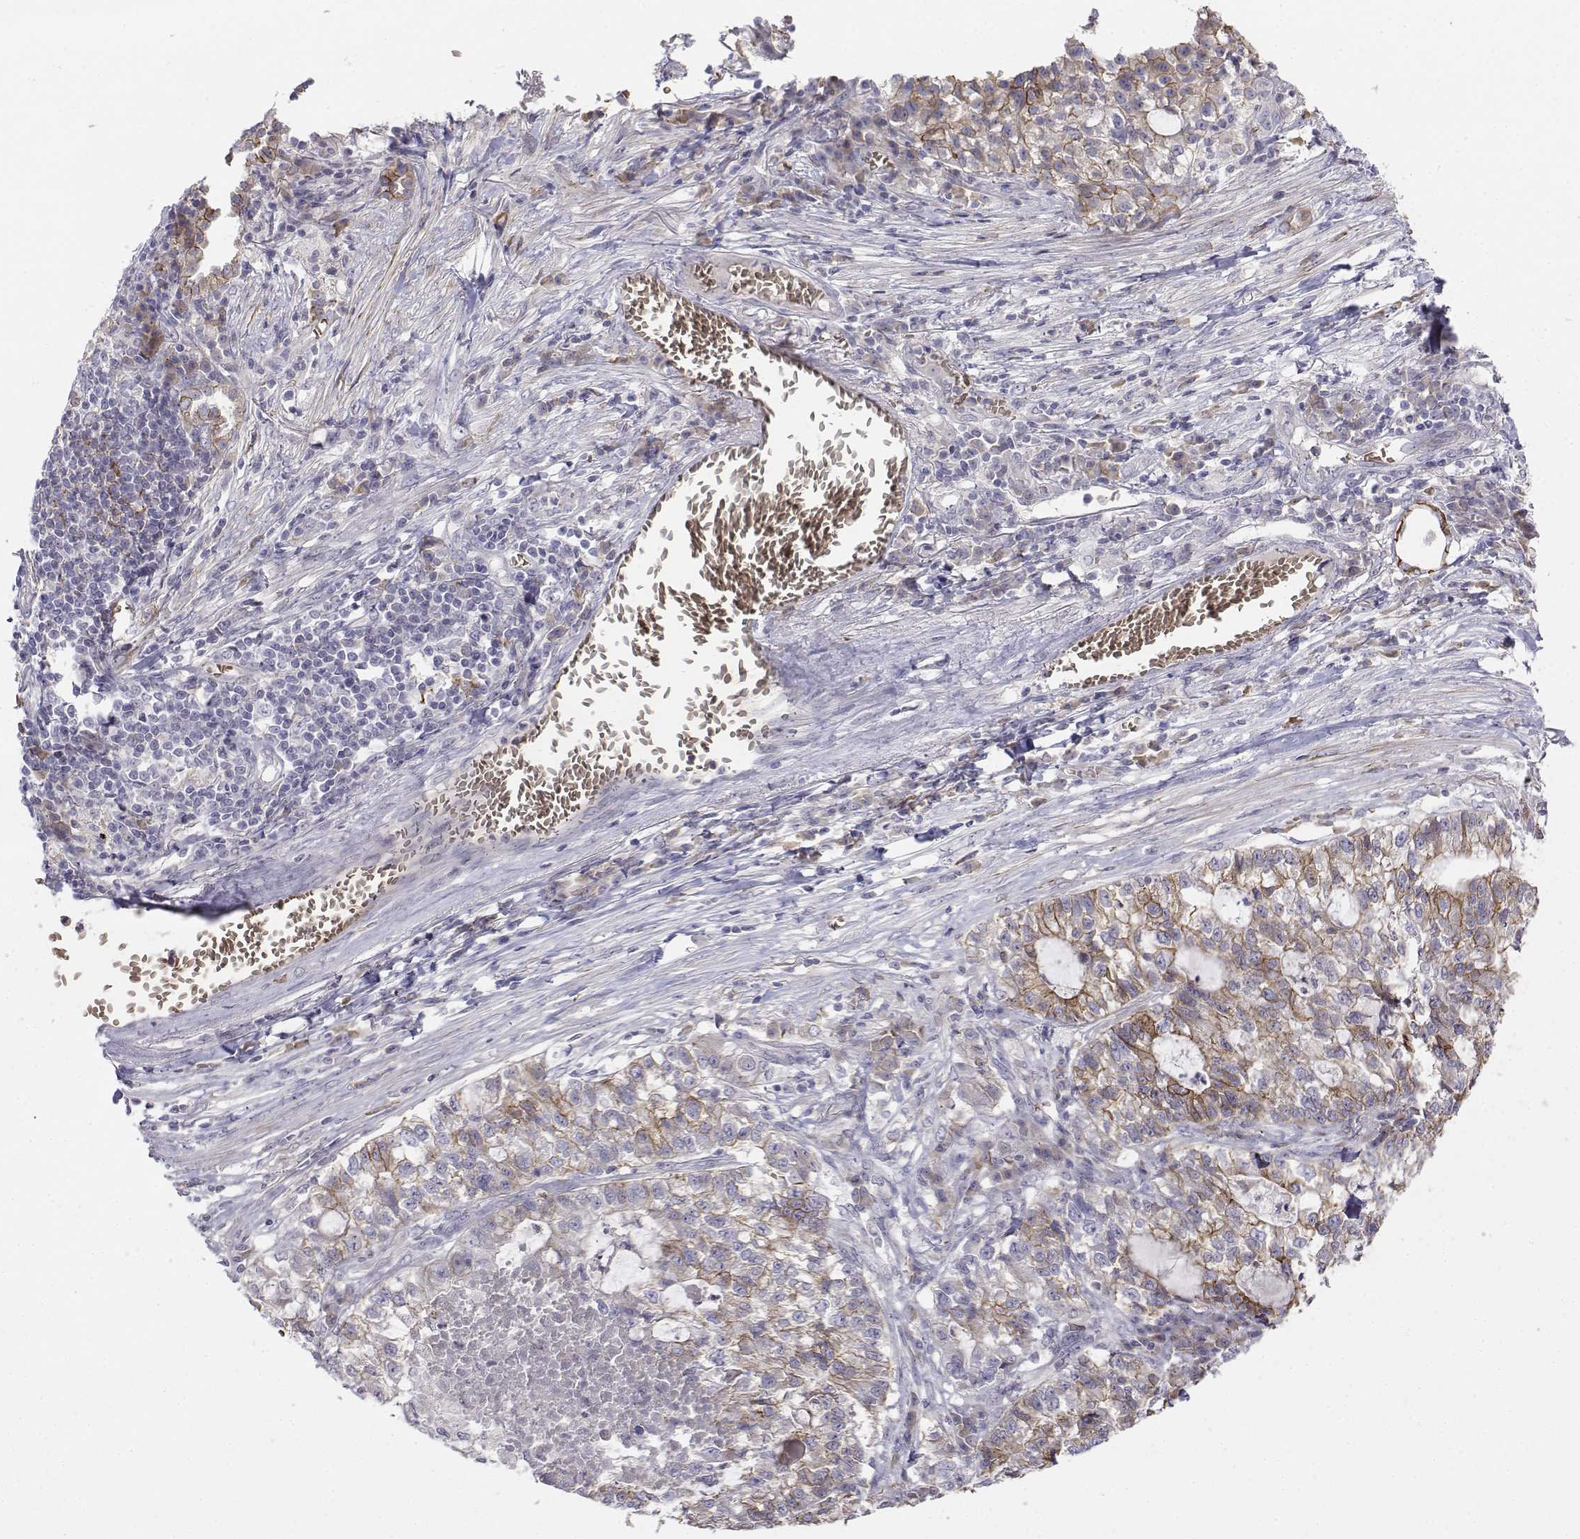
{"staining": {"intensity": "moderate", "quantity": "25%-75%", "location": "cytoplasmic/membranous"}, "tissue": "lung cancer", "cell_type": "Tumor cells", "image_type": "cancer", "snomed": [{"axis": "morphology", "description": "Adenocarcinoma, NOS"}, {"axis": "topography", "description": "Lung"}], "caption": "Lung adenocarcinoma stained with IHC demonstrates moderate cytoplasmic/membranous staining in about 25%-75% of tumor cells.", "gene": "CADM1", "patient": {"sex": "male", "age": 57}}